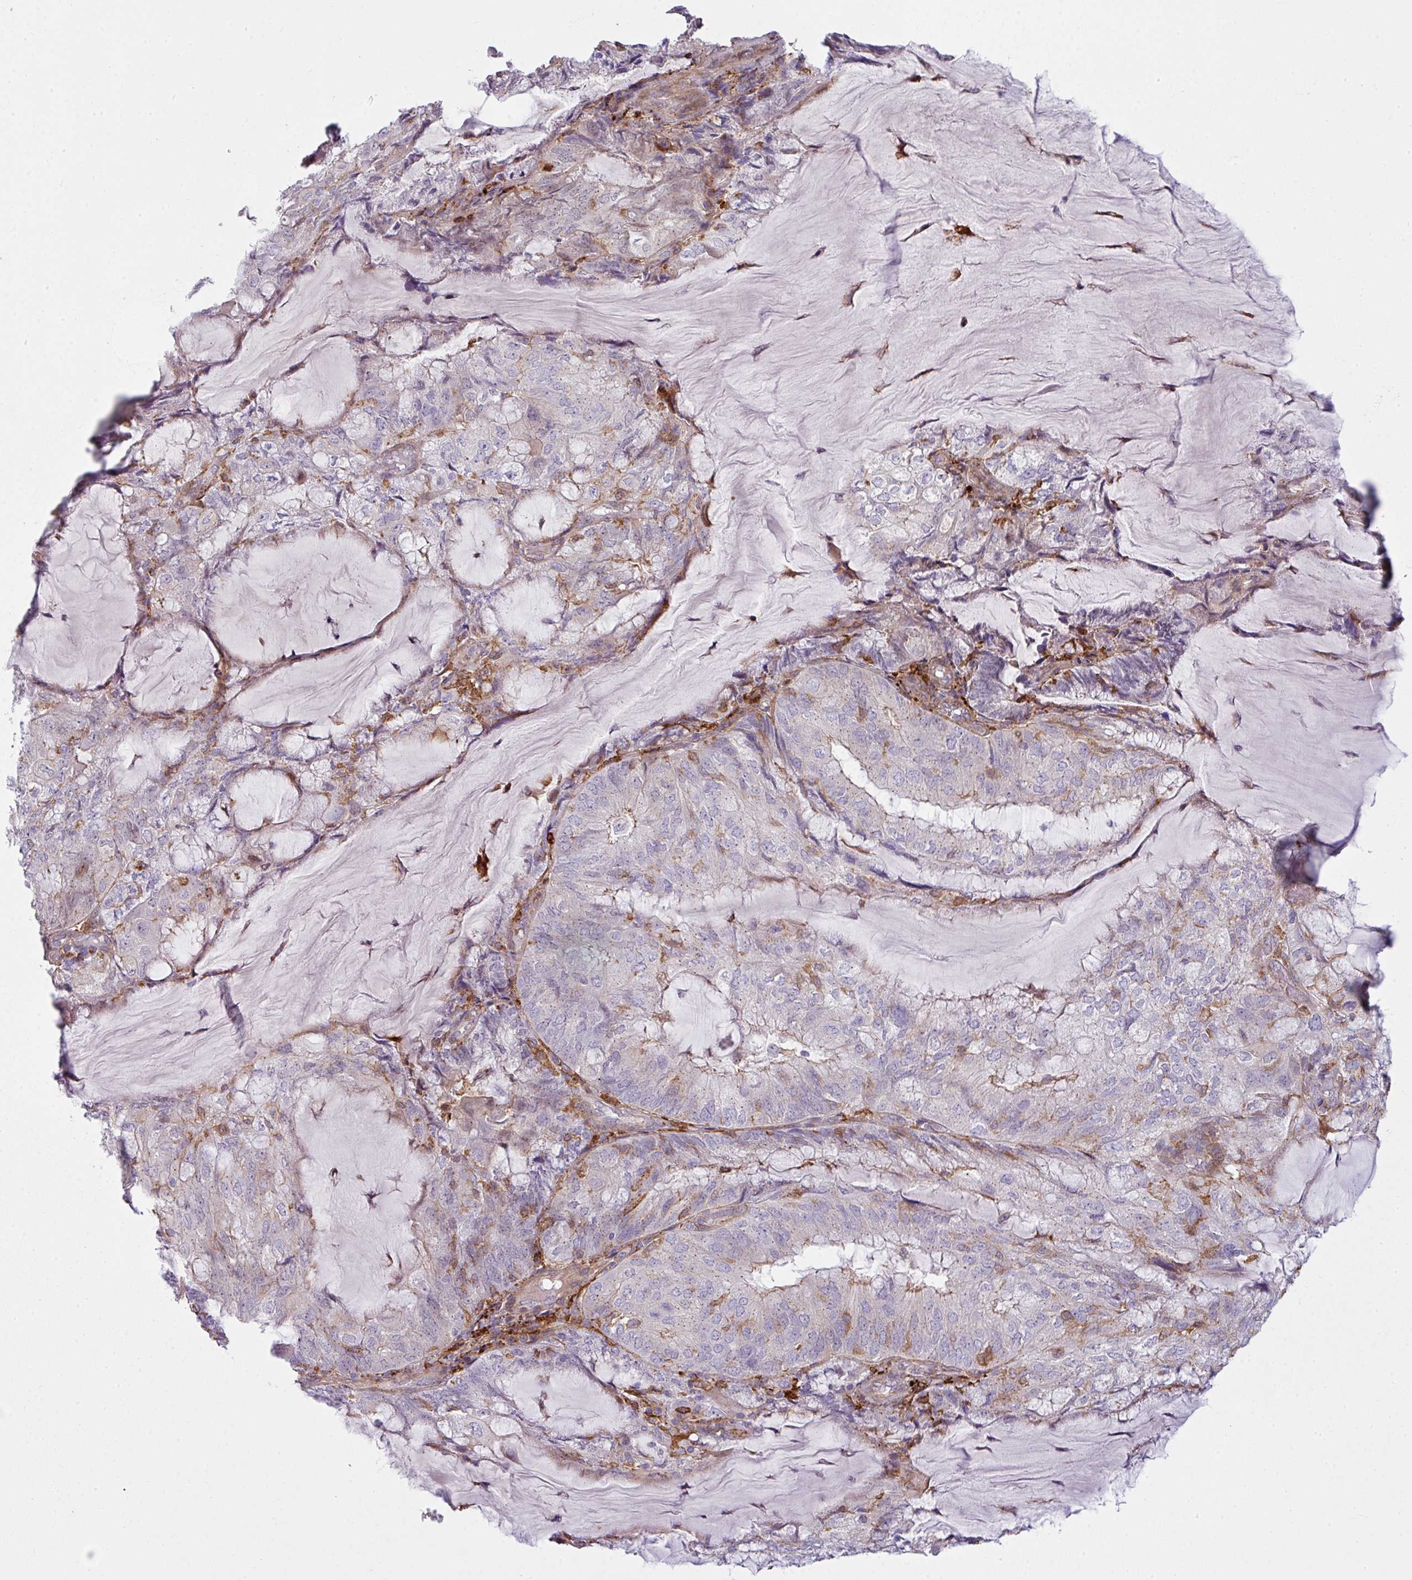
{"staining": {"intensity": "weak", "quantity": "<25%", "location": "cytoplasmic/membranous"}, "tissue": "endometrial cancer", "cell_type": "Tumor cells", "image_type": "cancer", "snomed": [{"axis": "morphology", "description": "Adenocarcinoma, NOS"}, {"axis": "topography", "description": "Endometrium"}], "caption": "Image shows no significant protein staining in tumor cells of endometrial cancer.", "gene": "COL8A1", "patient": {"sex": "female", "age": 81}}